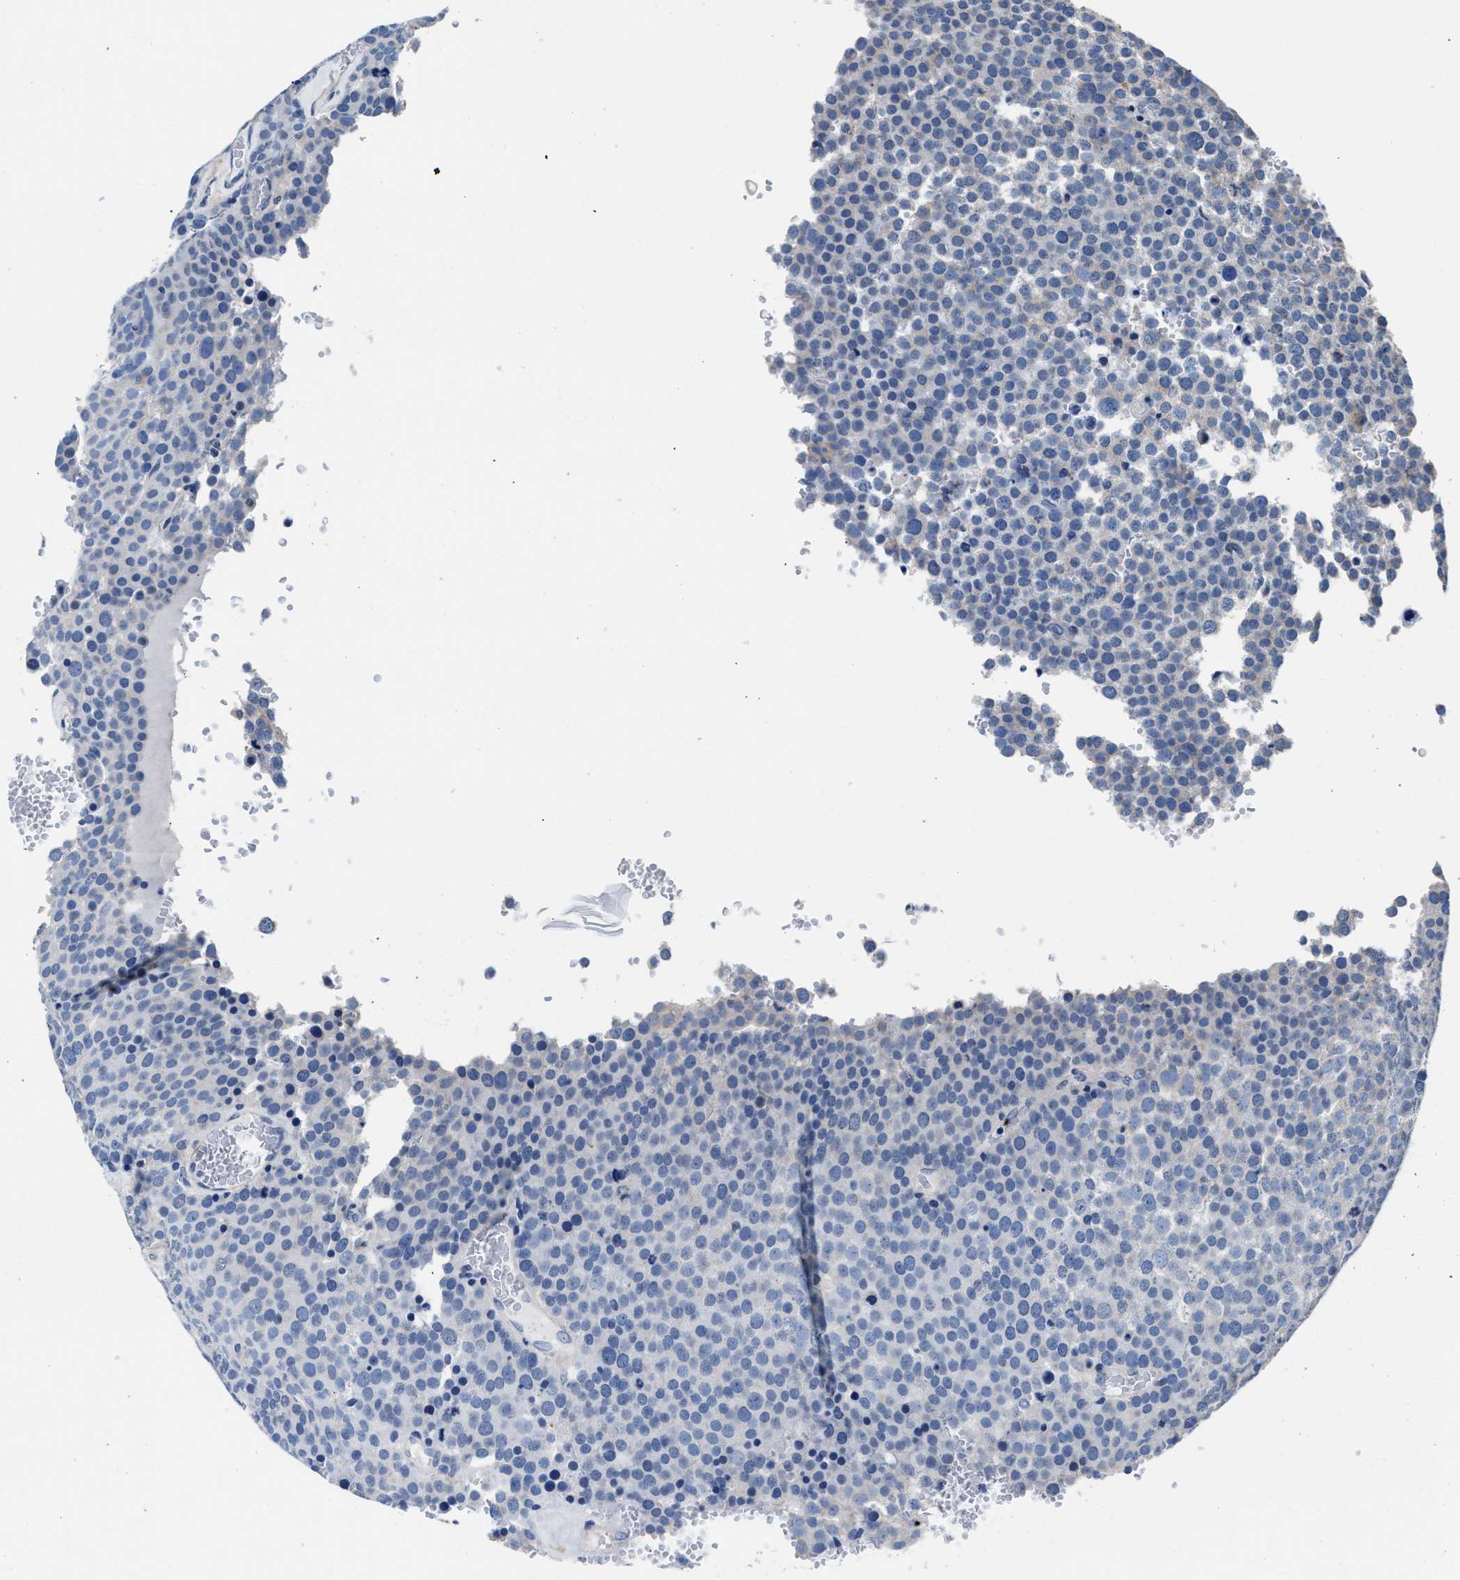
{"staining": {"intensity": "negative", "quantity": "none", "location": "none"}, "tissue": "testis cancer", "cell_type": "Tumor cells", "image_type": "cancer", "snomed": [{"axis": "morphology", "description": "Seminoma, NOS"}, {"axis": "topography", "description": "Testis"}], "caption": "Immunohistochemistry of testis cancer exhibits no expression in tumor cells.", "gene": "MYH3", "patient": {"sex": "male", "age": 71}}